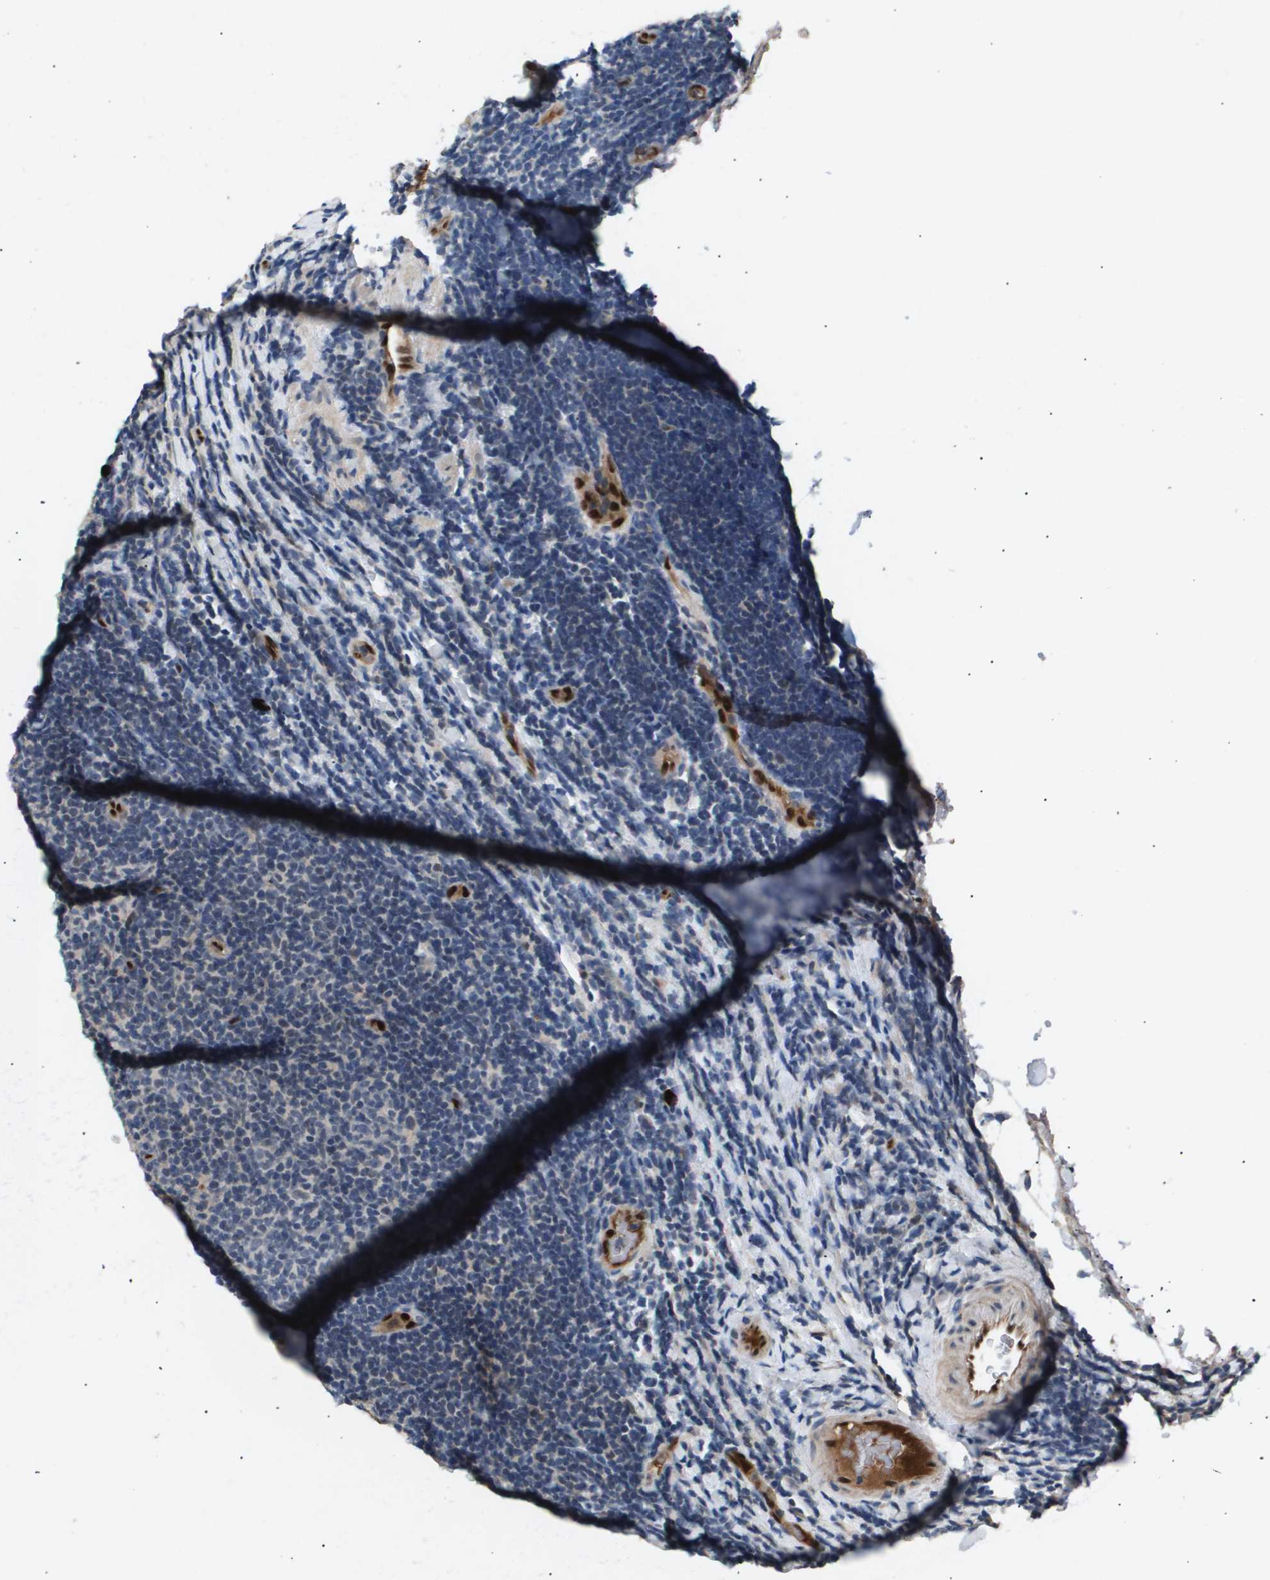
{"staining": {"intensity": "negative", "quantity": "none", "location": "none"}, "tissue": "lymphoma", "cell_type": "Tumor cells", "image_type": "cancer", "snomed": [{"axis": "morphology", "description": "Malignant lymphoma, non-Hodgkin's type, Low grade"}, {"axis": "topography", "description": "Lymph node"}], "caption": "Human lymphoma stained for a protein using immunohistochemistry demonstrates no expression in tumor cells.", "gene": "ERG", "patient": {"sex": "male", "age": 83}}